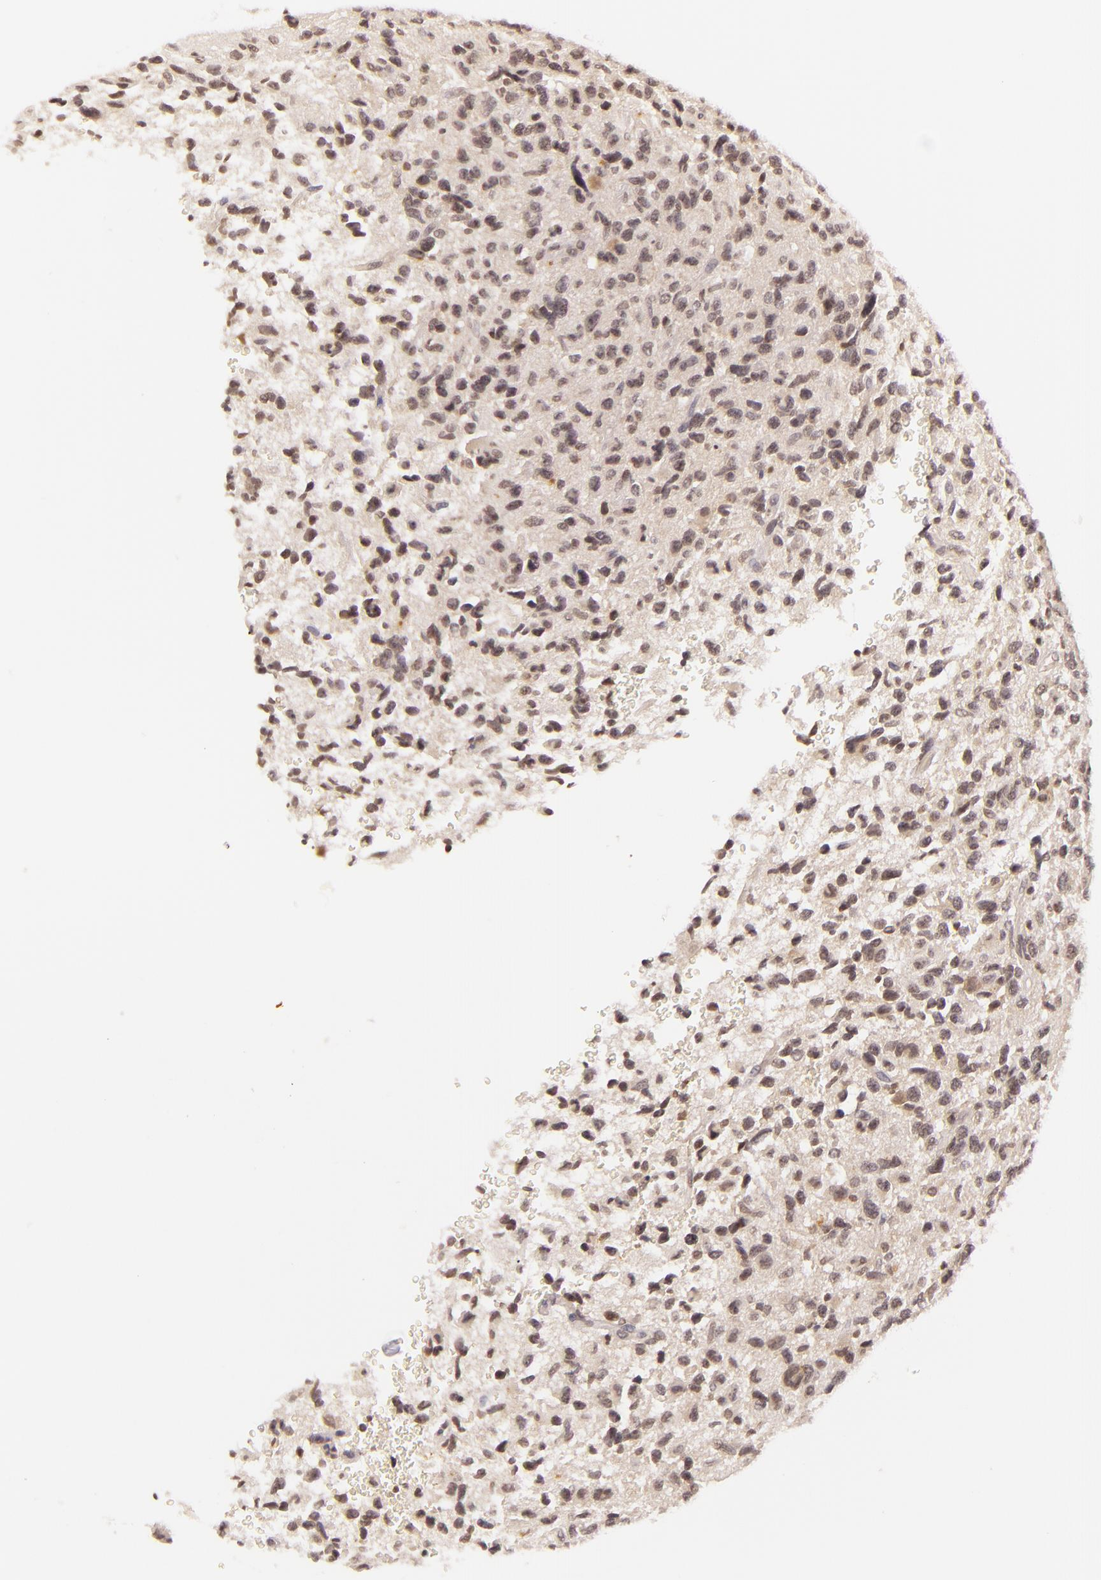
{"staining": {"intensity": "moderate", "quantity": "<25%", "location": "nuclear"}, "tissue": "glioma", "cell_type": "Tumor cells", "image_type": "cancer", "snomed": [{"axis": "morphology", "description": "Glioma, malignant, High grade"}, {"axis": "topography", "description": "Brain"}], "caption": "Malignant high-grade glioma was stained to show a protein in brown. There is low levels of moderate nuclear staining in about <25% of tumor cells.", "gene": "CASP8", "patient": {"sex": "female", "age": 60}}